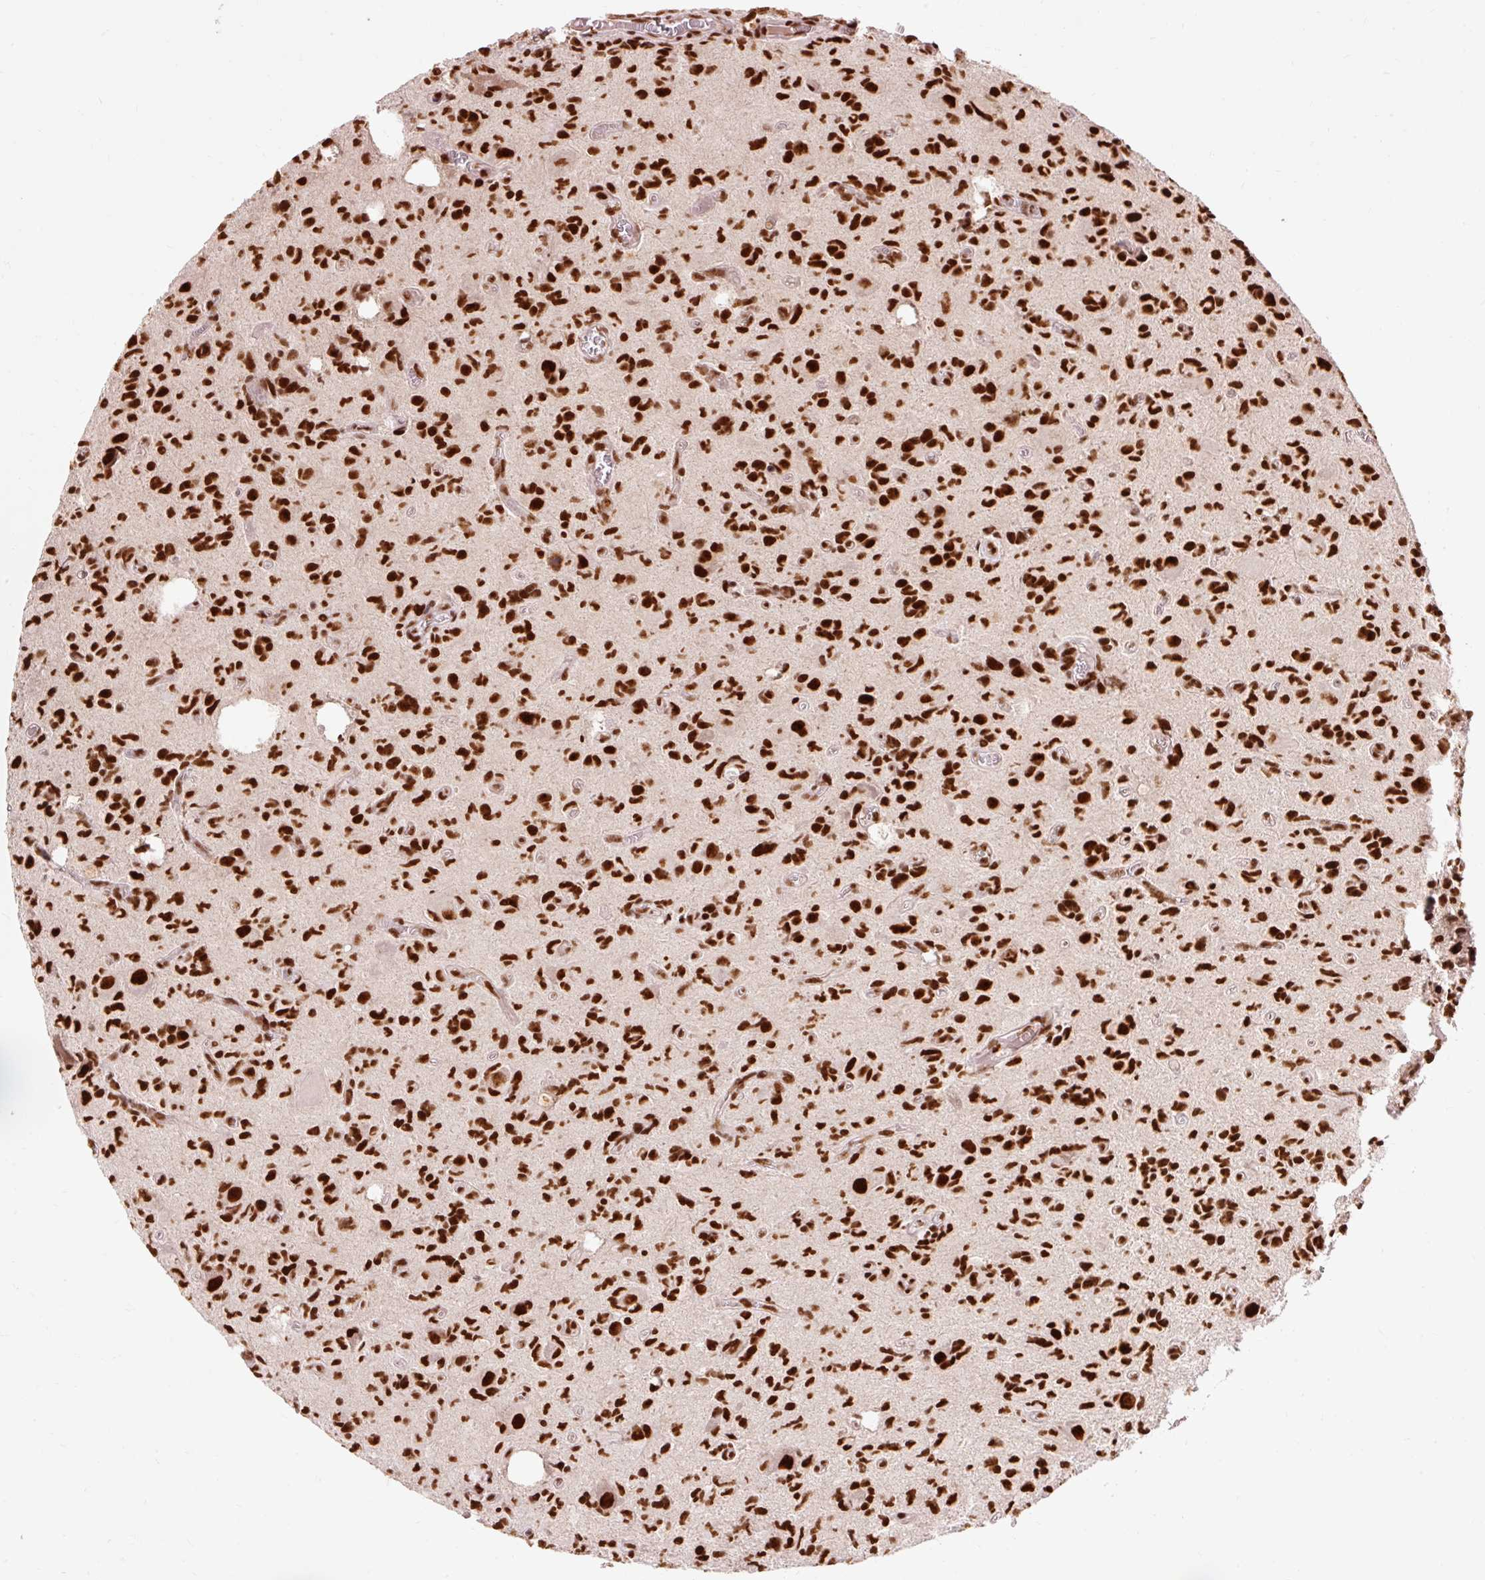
{"staining": {"intensity": "strong", "quantity": ">75%", "location": "nuclear"}, "tissue": "glioma", "cell_type": "Tumor cells", "image_type": "cancer", "snomed": [{"axis": "morphology", "description": "Glioma, malignant, High grade"}, {"axis": "topography", "description": "Brain"}], "caption": "High-magnification brightfield microscopy of glioma stained with DAB (3,3'-diaminobenzidine) (brown) and counterstained with hematoxylin (blue). tumor cells exhibit strong nuclear expression is seen in about>75% of cells.", "gene": "ZBTB44", "patient": {"sex": "male", "age": 76}}